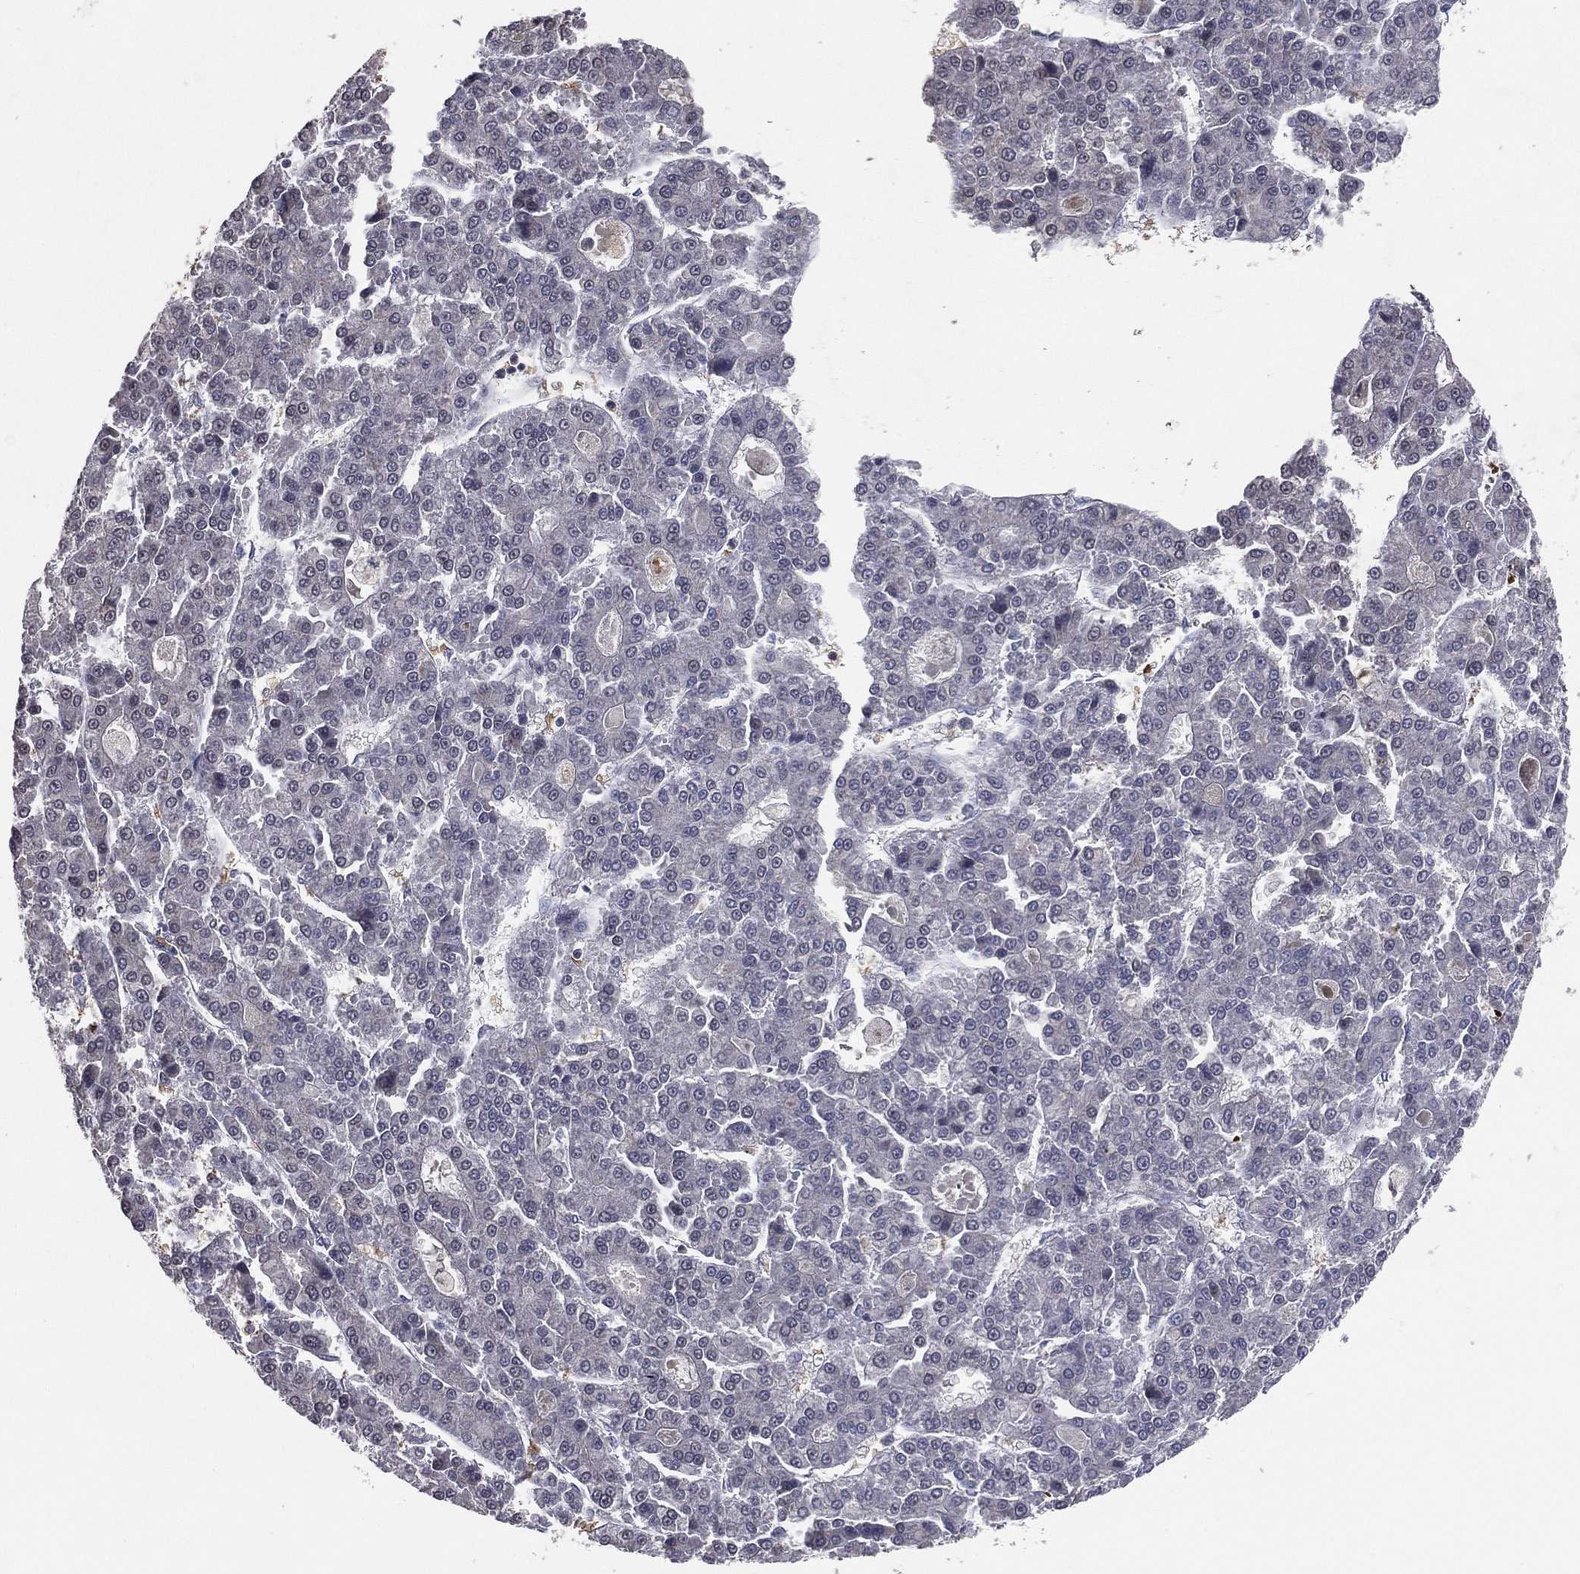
{"staining": {"intensity": "negative", "quantity": "none", "location": "none"}, "tissue": "liver cancer", "cell_type": "Tumor cells", "image_type": "cancer", "snomed": [{"axis": "morphology", "description": "Carcinoma, Hepatocellular, NOS"}, {"axis": "topography", "description": "Liver"}], "caption": "DAB immunohistochemical staining of human liver cancer shows no significant staining in tumor cells. (Stains: DAB immunohistochemistry (IHC) with hematoxylin counter stain, Microscopy: brightfield microscopy at high magnification).", "gene": "DNAH7", "patient": {"sex": "male", "age": 70}}